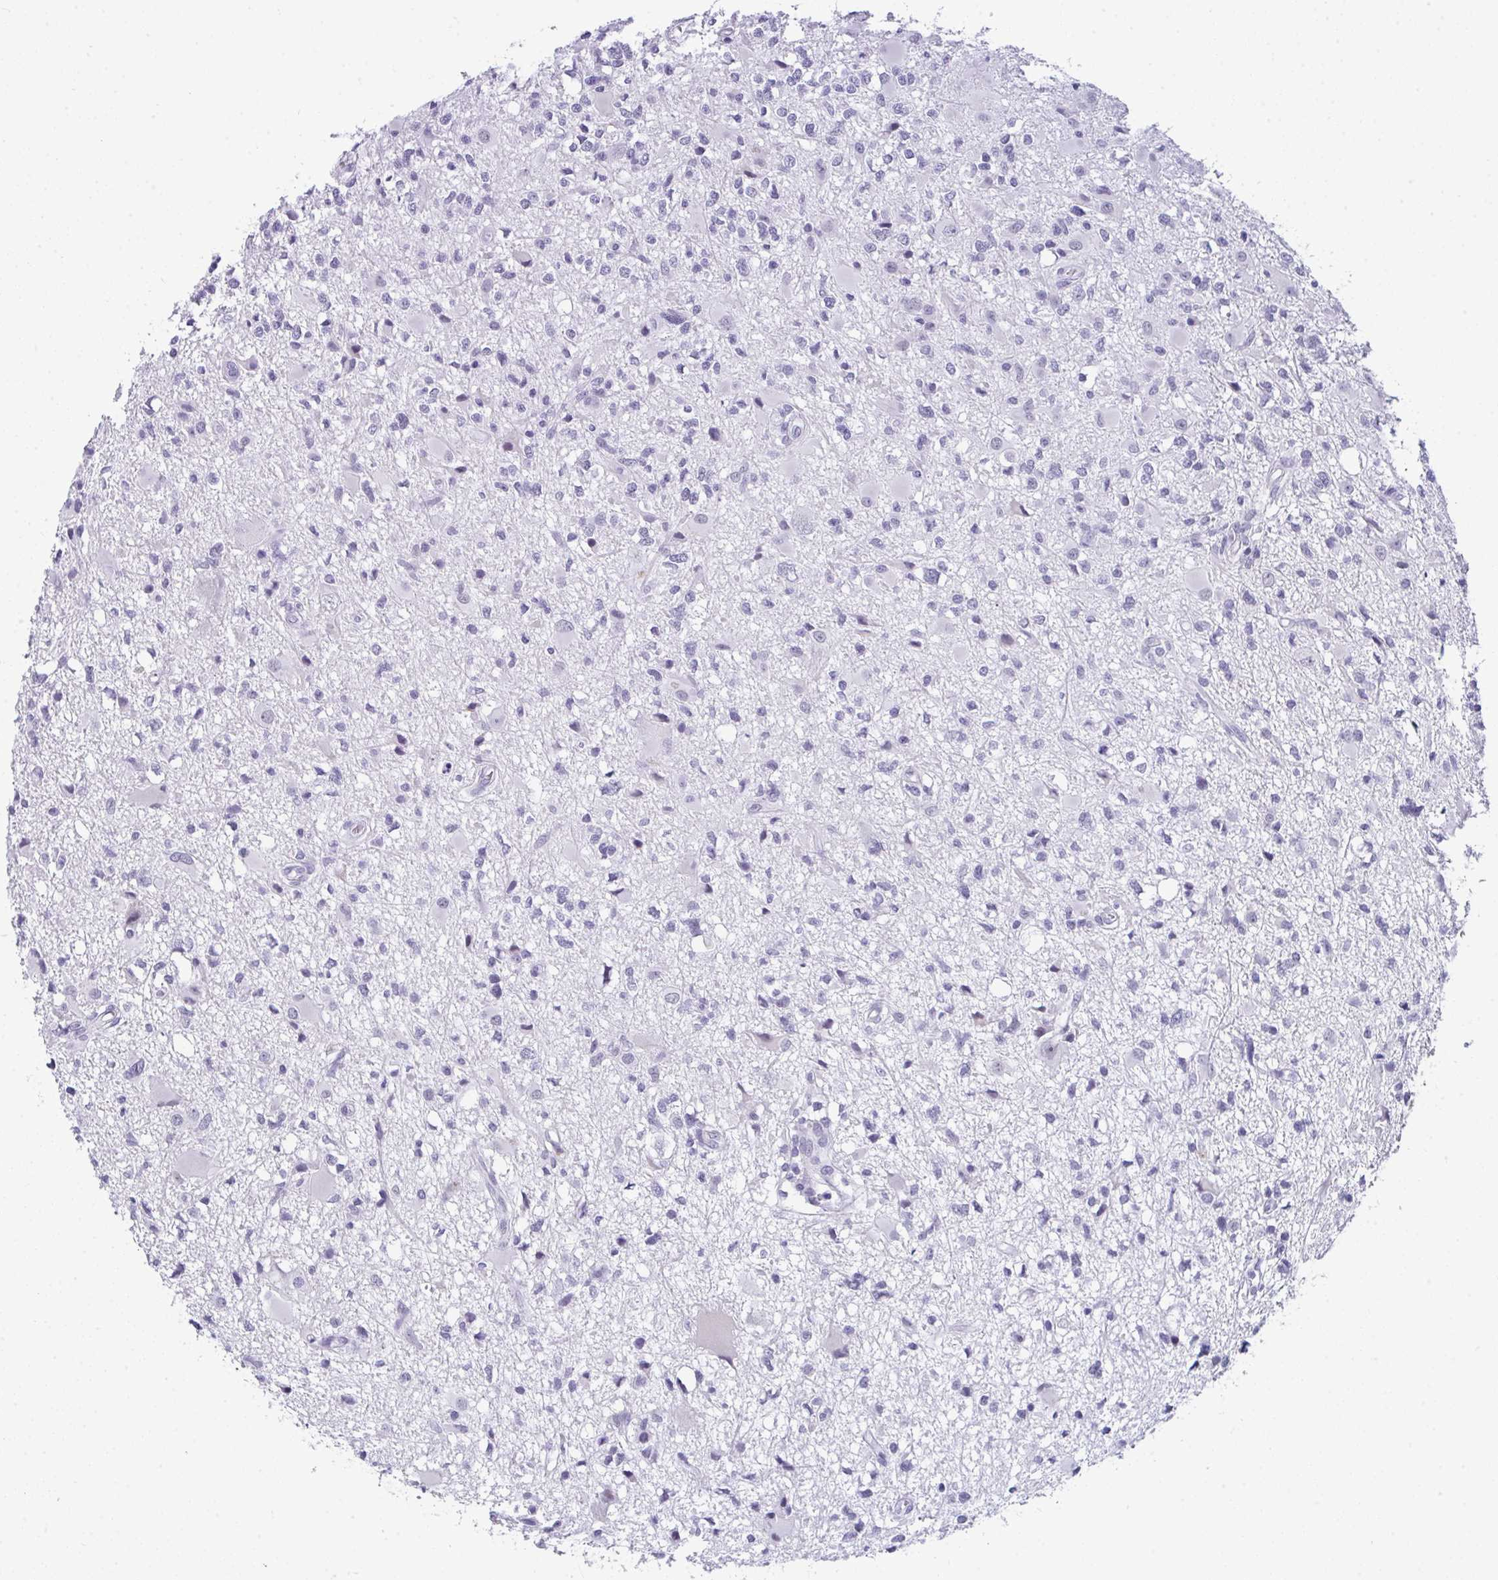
{"staining": {"intensity": "negative", "quantity": "none", "location": "none"}, "tissue": "glioma", "cell_type": "Tumor cells", "image_type": "cancer", "snomed": [{"axis": "morphology", "description": "Glioma, malignant, High grade"}, {"axis": "topography", "description": "Brain"}], "caption": "Immunohistochemistry (IHC) of human glioma demonstrates no staining in tumor cells. Nuclei are stained in blue.", "gene": "CDK13", "patient": {"sex": "male", "age": 54}}